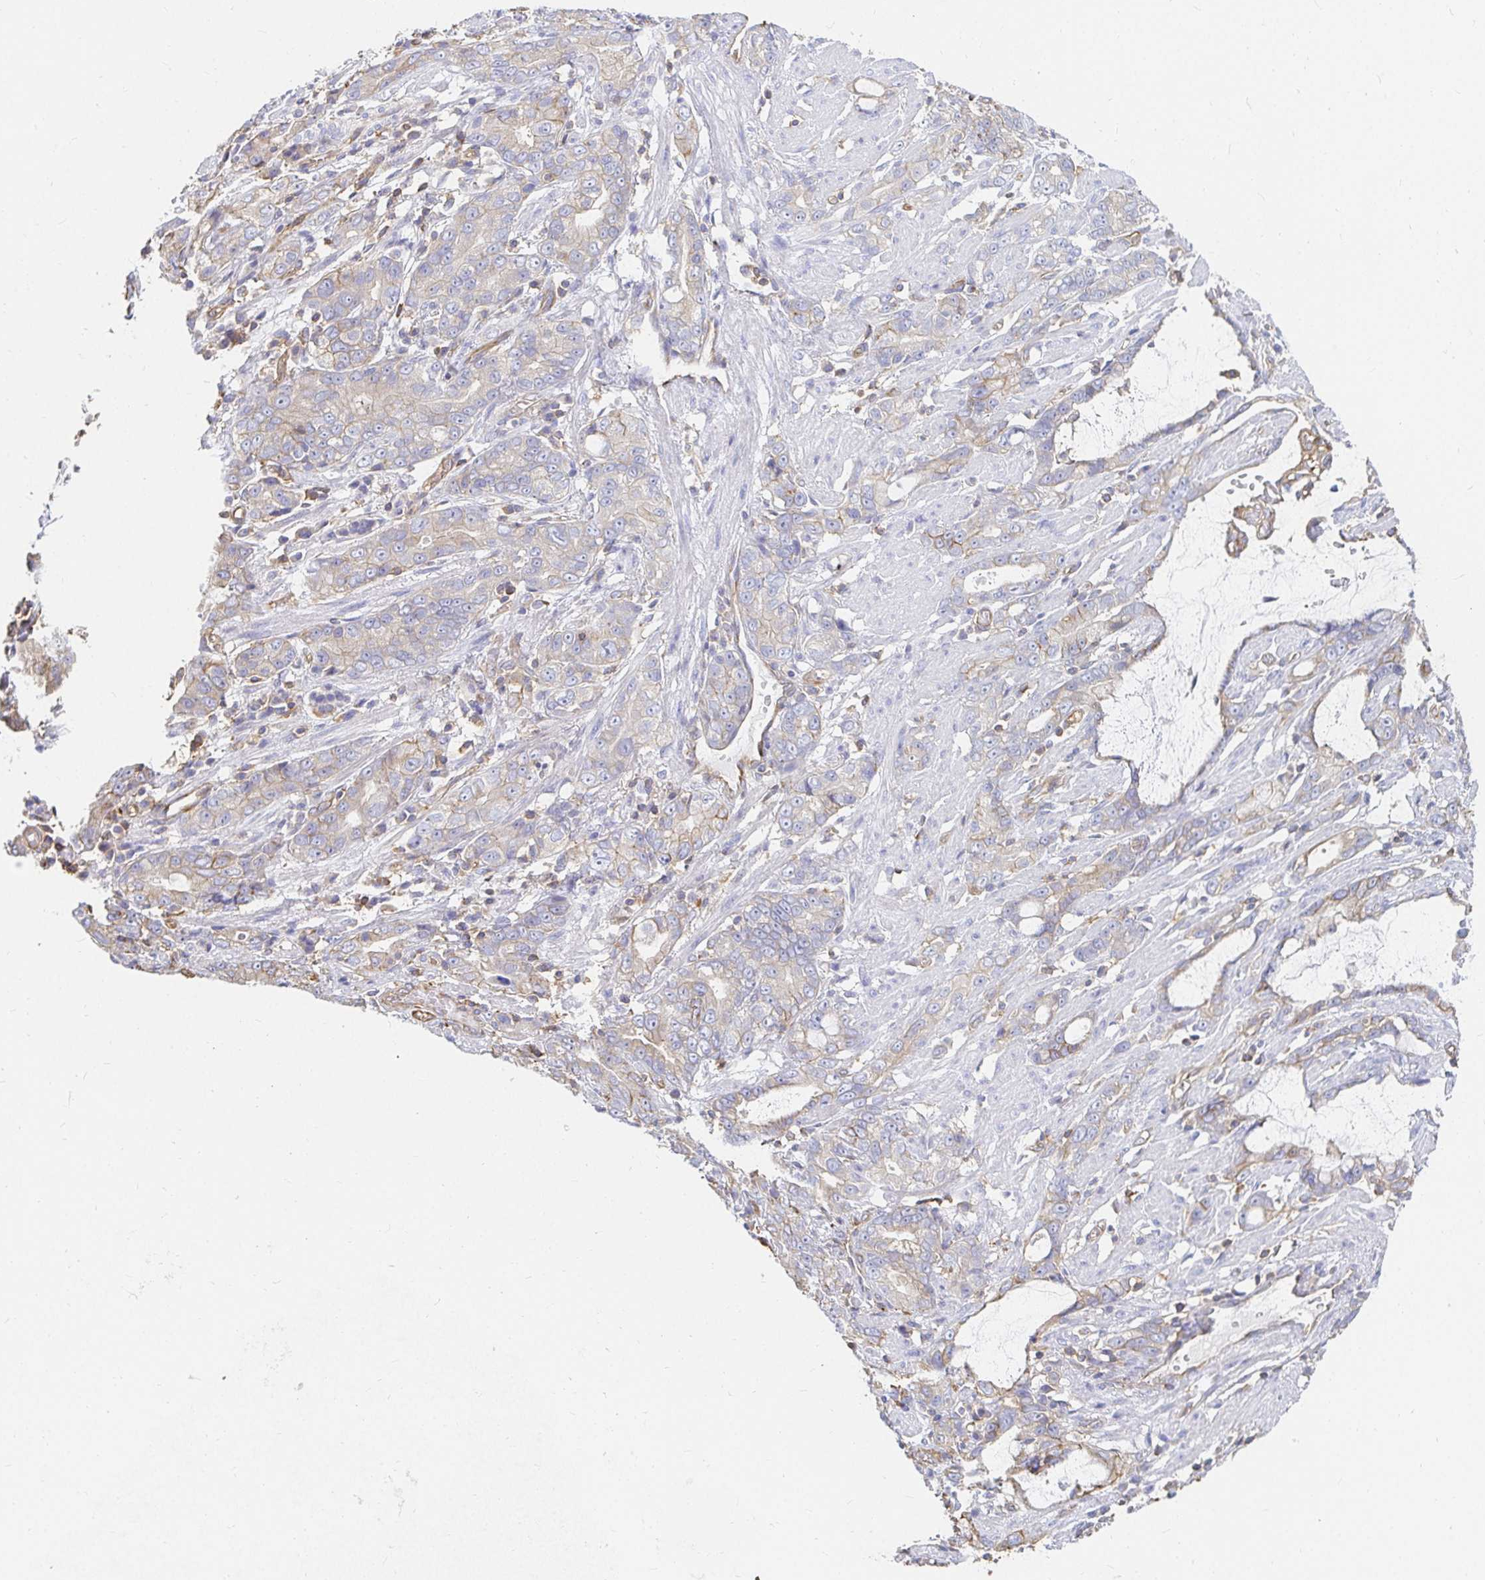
{"staining": {"intensity": "weak", "quantity": "25%-75%", "location": "cytoplasmic/membranous"}, "tissue": "stomach cancer", "cell_type": "Tumor cells", "image_type": "cancer", "snomed": [{"axis": "morphology", "description": "Adenocarcinoma, NOS"}, {"axis": "topography", "description": "Stomach"}], "caption": "Immunohistochemistry (IHC) histopathology image of adenocarcinoma (stomach) stained for a protein (brown), which displays low levels of weak cytoplasmic/membranous expression in approximately 25%-75% of tumor cells.", "gene": "TSPAN19", "patient": {"sex": "male", "age": 55}}